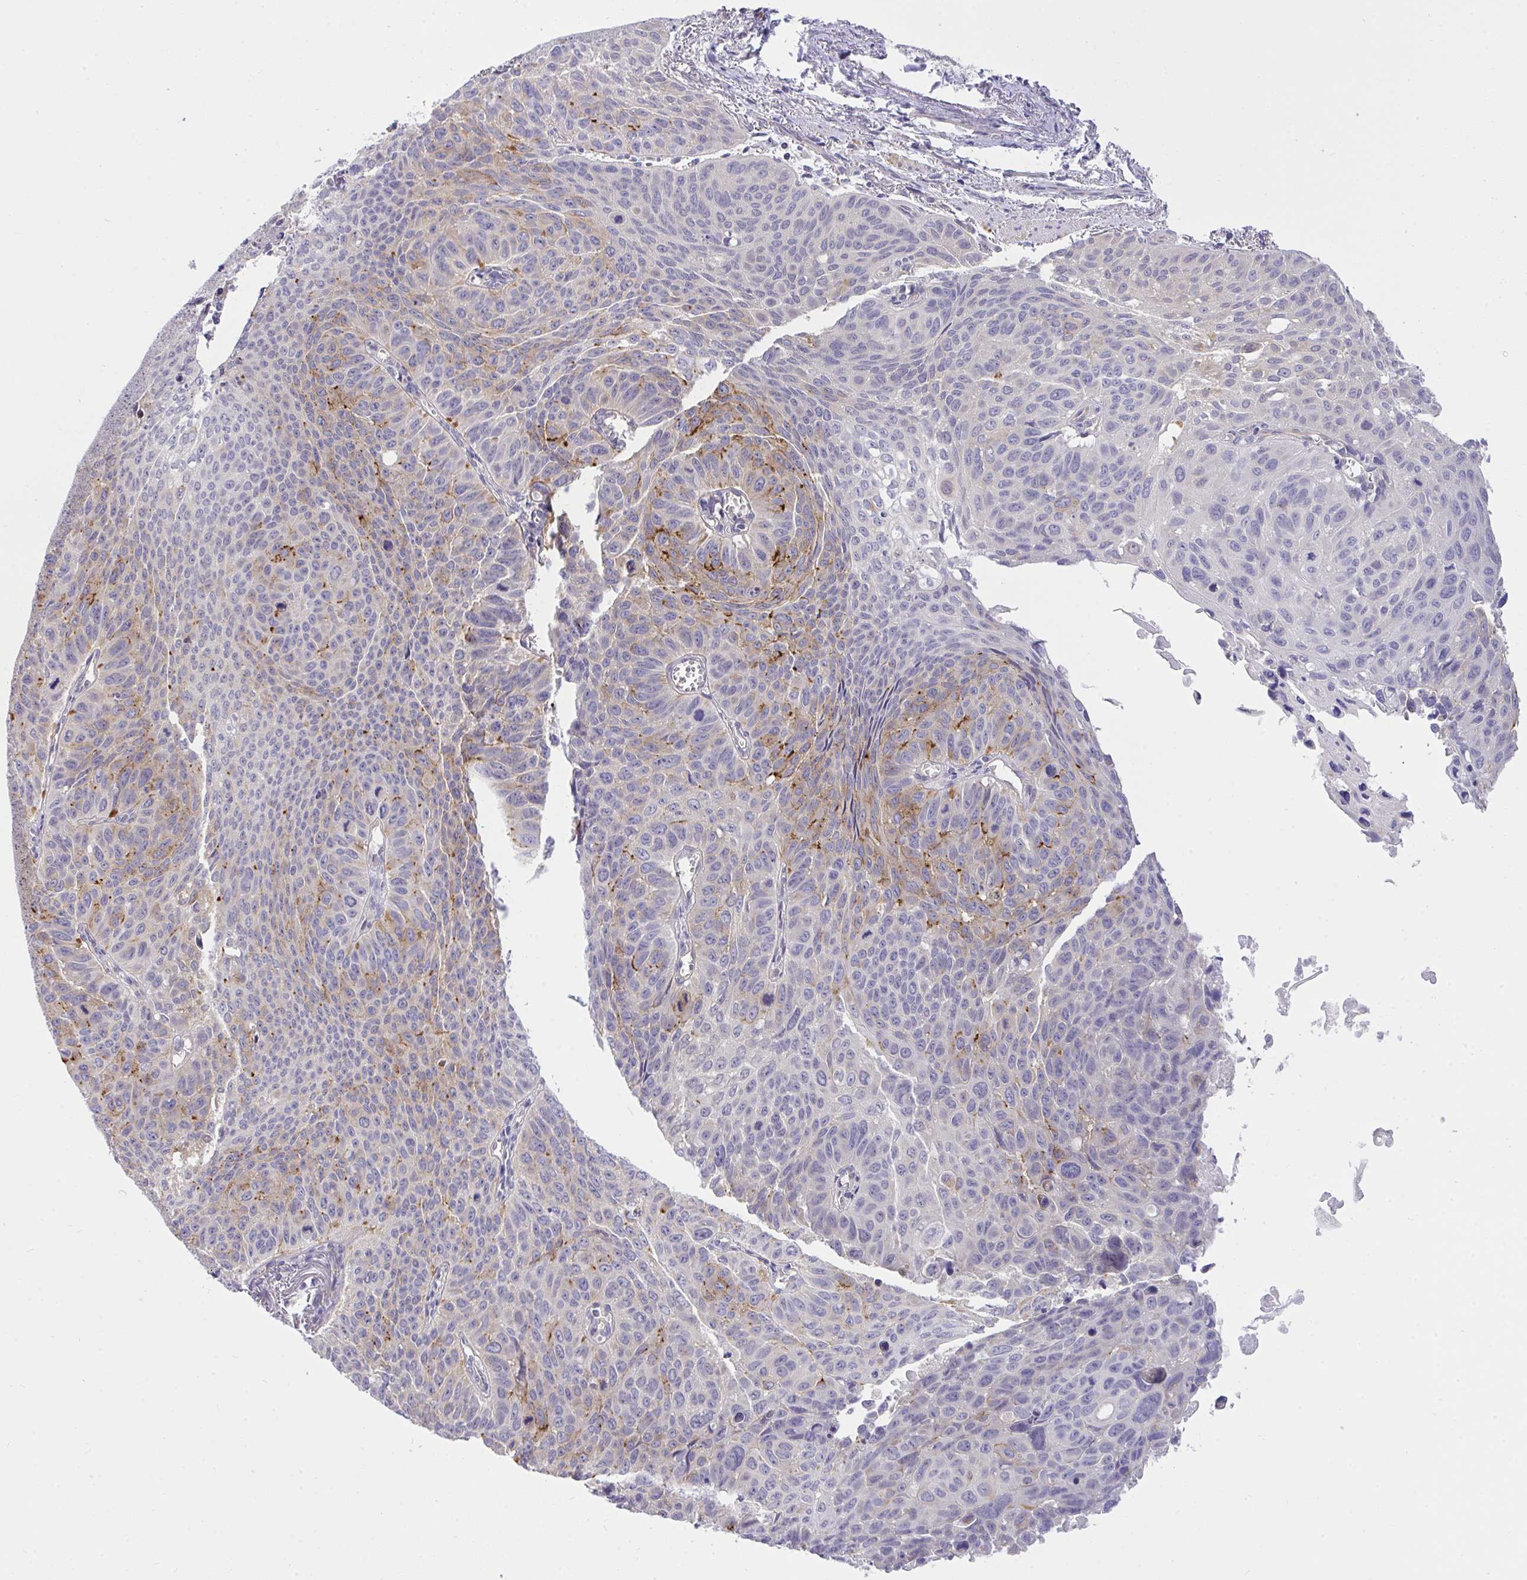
{"staining": {"intensity": "weak", "quantity": "<25%", "location": "cytoplasmic/membranous"}, "tissue": "lung cancer", "cell_type": "Tumor cells", "image_type": "cancer", "snomed": [{"axis": "morphology", "description": "Squamous cell carcinoma, NOS"}, {"axis": "topography", "description": "Lung"}], "caption": "High power microscopy histopathology image of an IHC image of lung cancer, revealing no significant staining in tumor cells.", "gene": "C19orf54", "patient": {"sex": "male", "age": 71}}